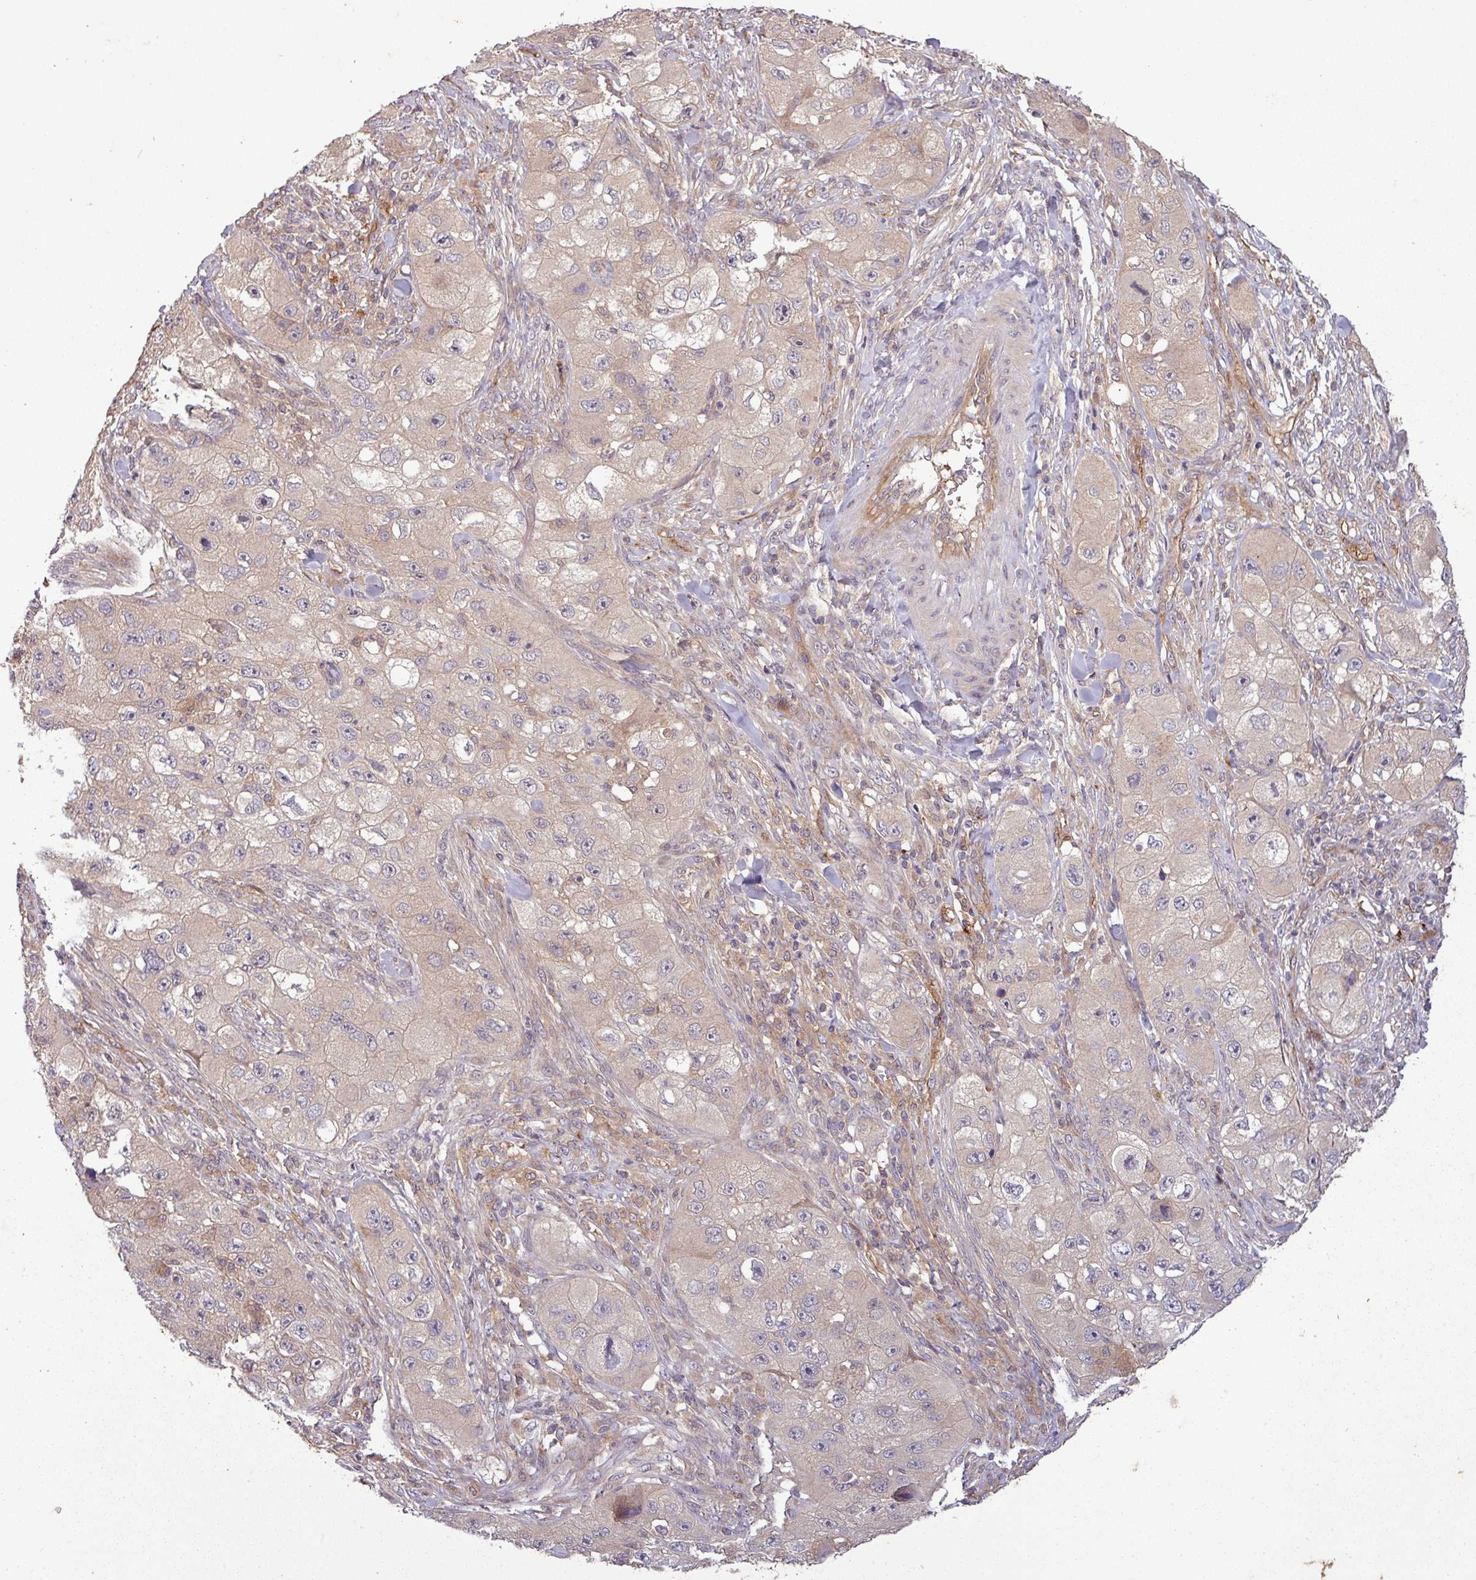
{"staining": {"intensity": "negative", "quantity": "none", "location": "none"}, "tissue": "skin cancer", "cell_type": "Tumor cells", "image_type": "cancer", "snomed": [{"axis": "morphology", "description": "Squamous cell carcinoma, NOS"}, {"axis": "topography", "description": "Skin"}, {"axis": "topography", "description": "Subcutis"}], "caption": "This is a histopathology image of immunohistochemistry staining of skin cancer (squamous cell carcinoma), which shows no positivity in tumor cells. Nuclei are stained in blue.", "gene": "SIRPB2", "patient": {"sex": "male", "age": 73}}